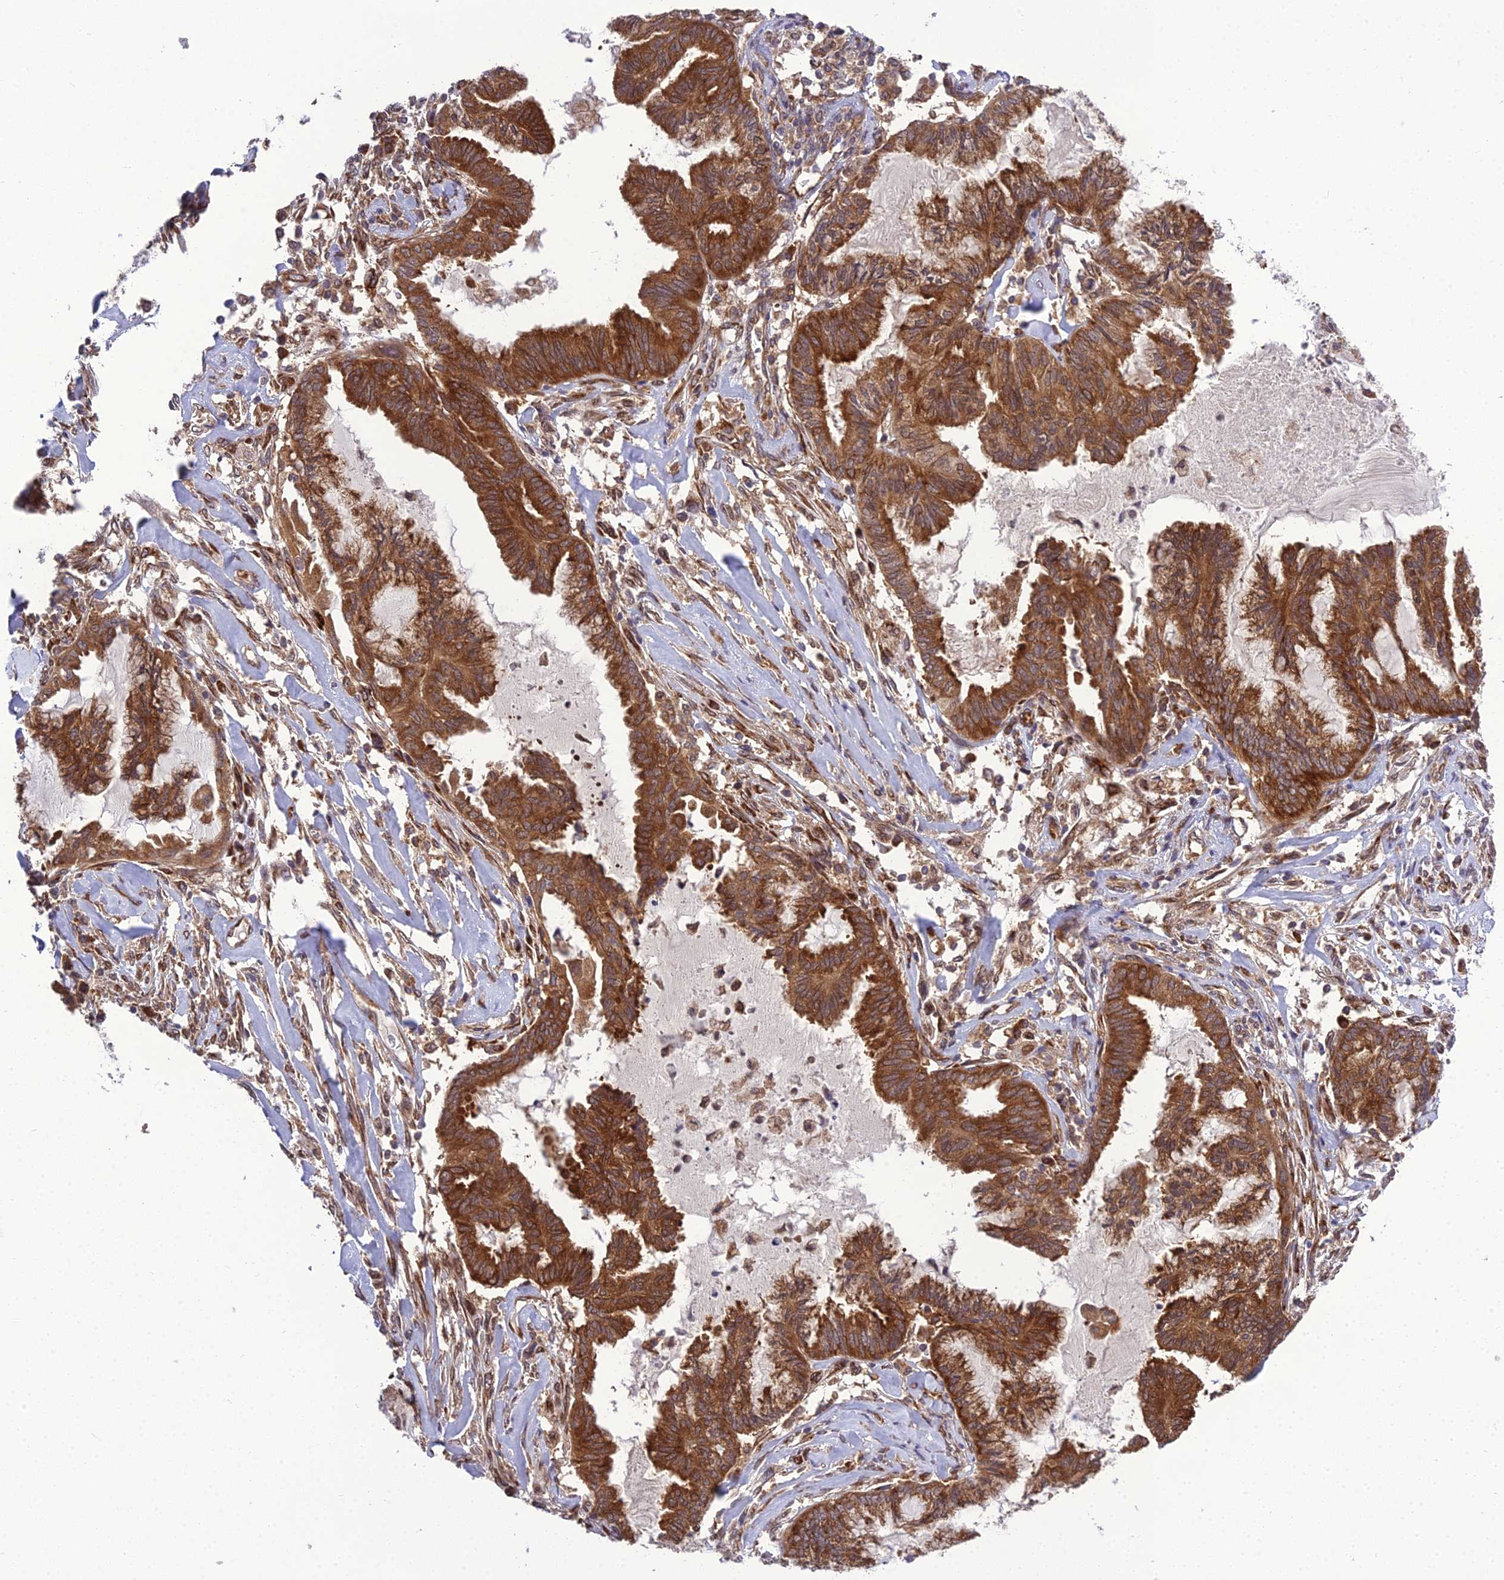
{"staining": {"intensity": "strong", "quantity": ">75%", "location": "cytoplasmic/membranous"}, "tissue": "endometrial cancer", "cell_type": "Tumor cells", "image_type": "cancer", "snomed": [{"axis": "morphology", "description": "Adenocarcinoma, NOS"}, {"axis": "topography", "description": "Endometrium"}], "caption": "Protein expression analysis of endometrial cancer shows strong cytoplasmic/membranous expression in about >75% of tumor cells.", "gene": "DHCR7", "patient": {"sex": "female", "age": 86}}